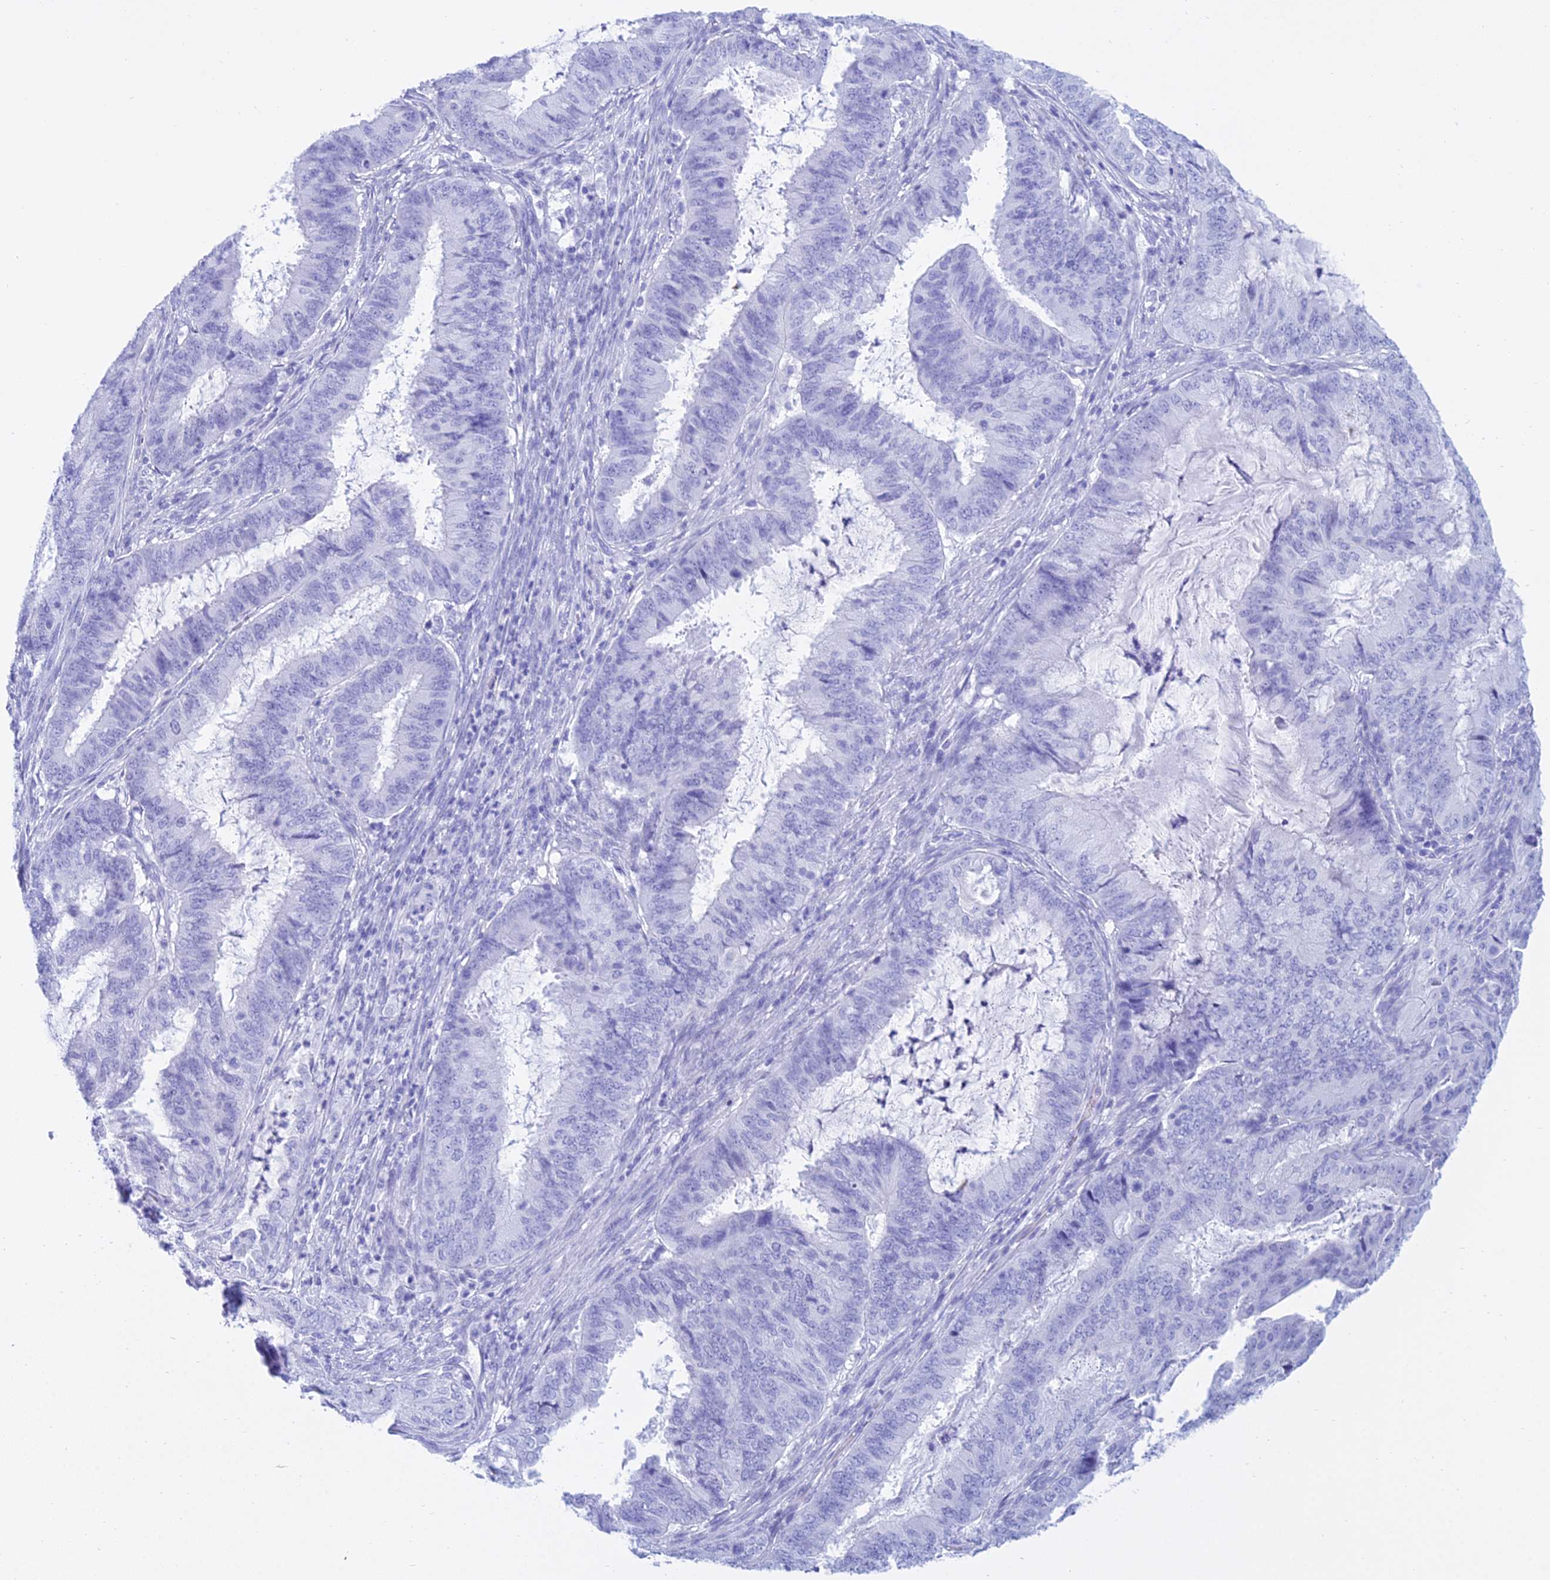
{"staining": {"intensity": "negative", "quantity": "none", "location": "none"}, "tissue": "endometrial cancer", "cell_type": "Tumor cells", "image_type": "cancer", "snomed": [{"axis": "morphology", "description": "Adenocarcinoma, NOS"}, {"axis": "topography", "description": "Endometrium"}], "caption": "Immunohistochemistry histopathology image of human endometrial cancer (adenocarcinoma) stained for a protein (brown), which exhibits no staining in tumor cells.", "gene": "PATE4", "patient": {"sex": "female", "age": 51}}